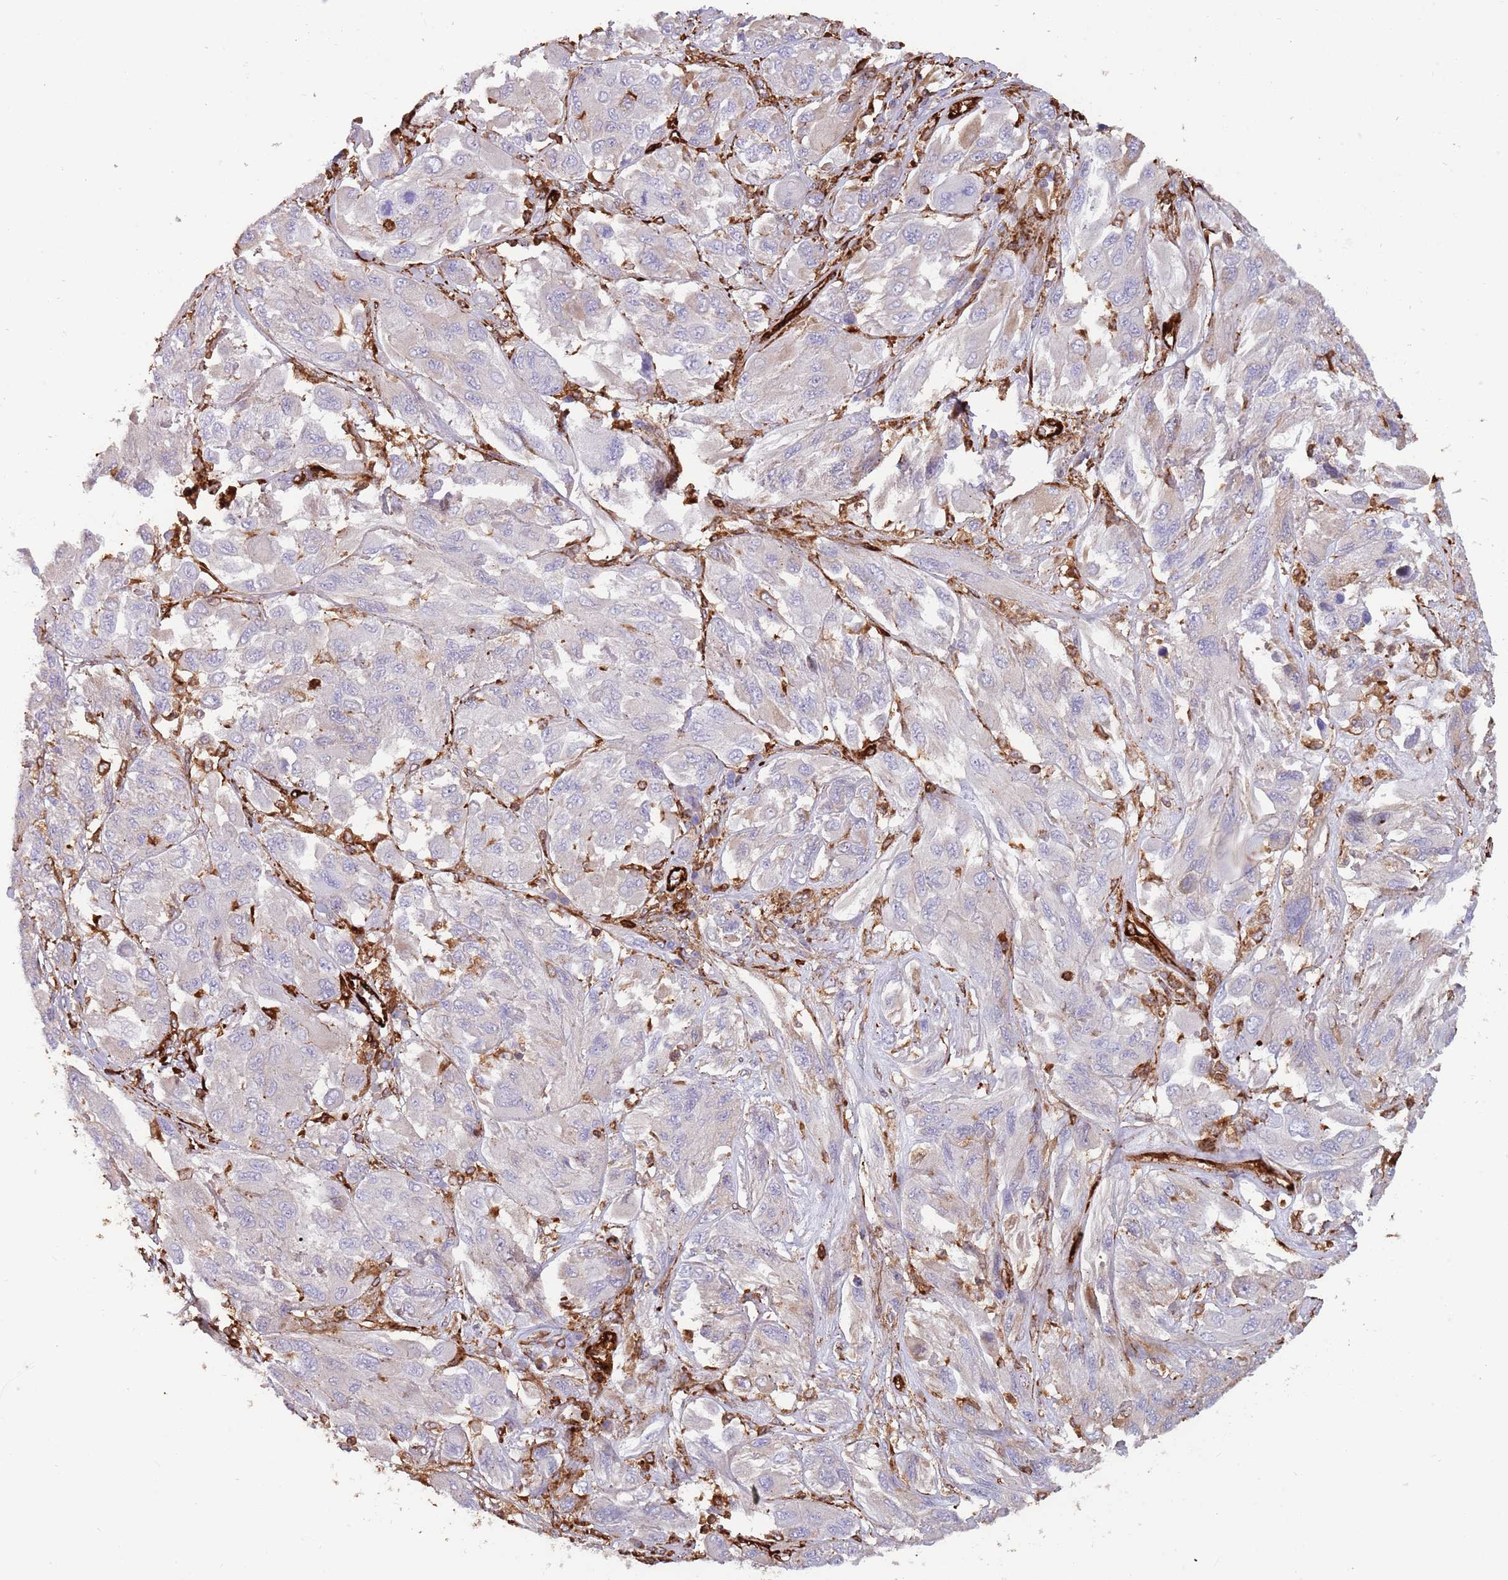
{"staining": {"intensity": "negative", "quantity": "none", "location": "none"}, "tissue": "melanoma", "cell_type": "Tumor cells", "image_type": "cancer", "snomed": [{"axis": "morphology", "description": "Malignant melanoma, NOS"}, {"axis": "topography", "description": "Skin"}], "caption": "High power microscopy image of an immunohistochemistry (IHC) image of malignant melanoma, revealing no significant expression in tumor cells. (DAB (3,3'-diaminobenzidine) IHC, high magnification).", "gene": "KBTBD7", "patient": {"sex": "female", "age": 91}}